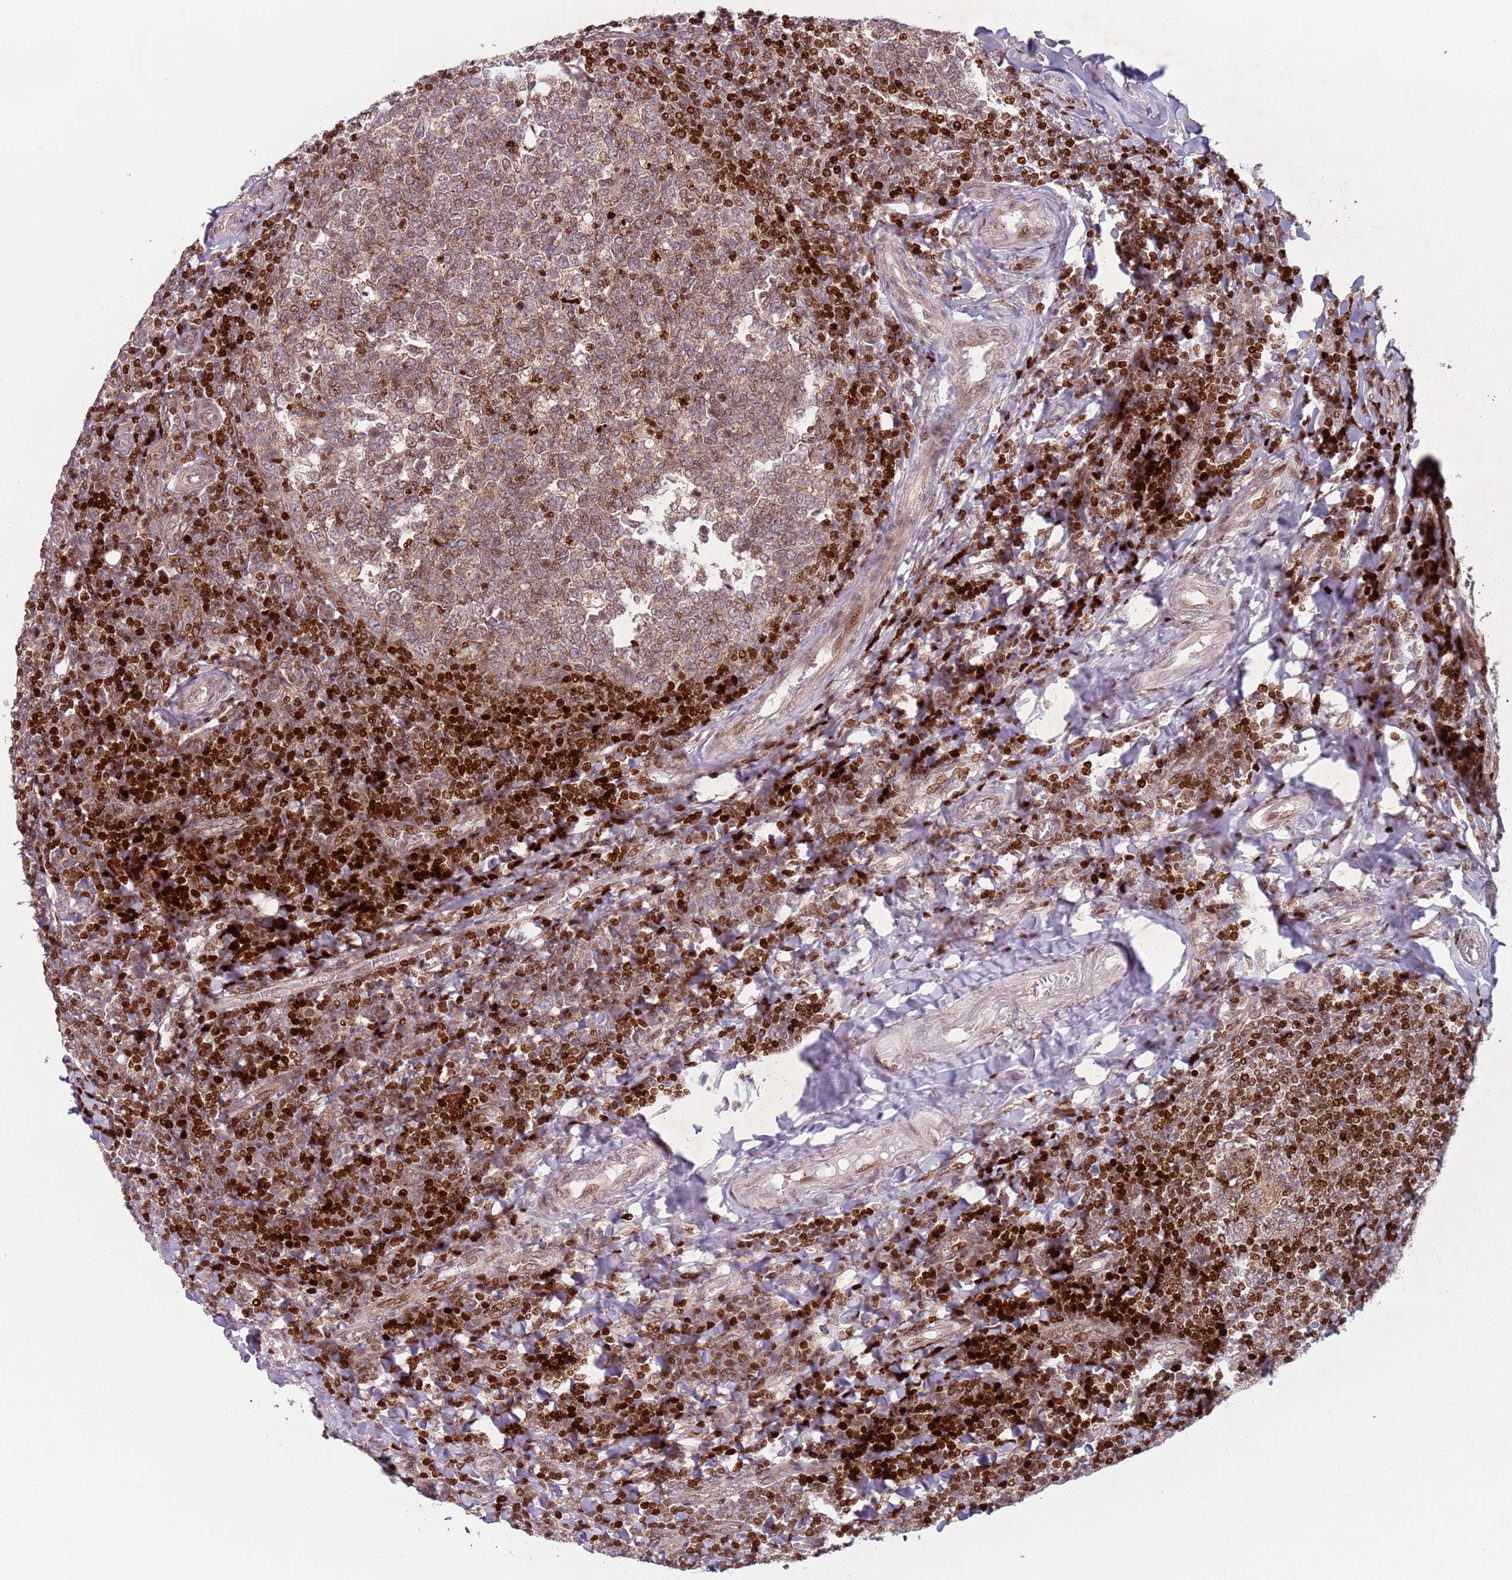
{"staining": {"intensity": "moderate", "quantity": ">75%", "location": "cytoplasmic/membranous,nuclear"}, "tissue": "tonsil", "cell_type": "Germinal center cells", "image_type": "normal", "snomed": [{"axis": "morphology", "description": "Normal tissue, NOS"}, {"axis": "topography", "description": "Tonsil"}], "caption": "The photomicrograph demonstrates a brown stain indicating the presence of a protein in the cytoplasmic/membranous,nuclear of germinal center cells in tonsil. Nuclei are stained in blue.", "gene": "HNRNPLL", "patient": {"sex": "female", "age": 19}}